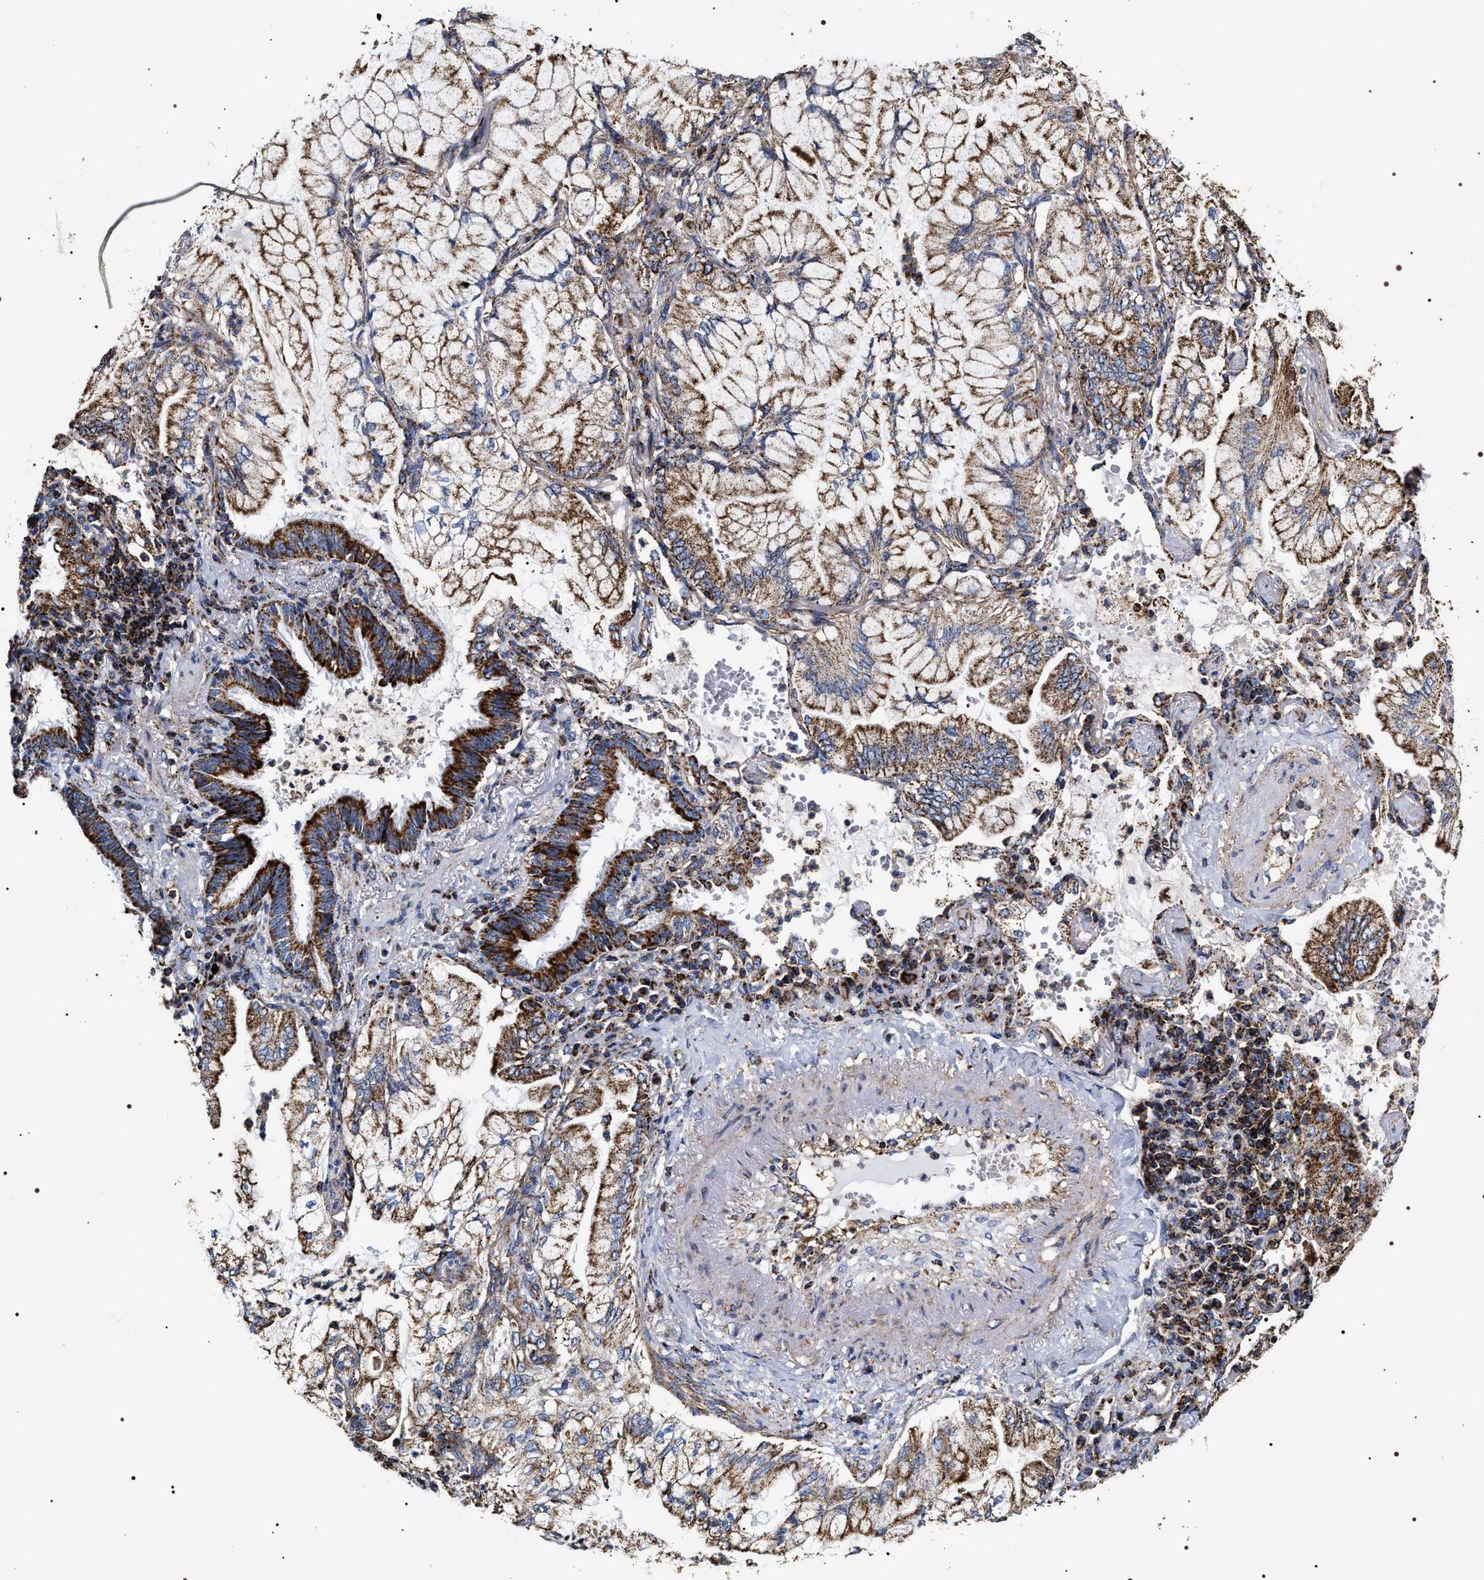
{"staining": {"intensity": "moderate", "quantity": ">75%", "location": "cytoplasmic/membranous"}, "tissue": "lung cancer", "cell_type": "Tumor cells", "image_type": "cancer", "snomed": [{"axis": "morphology", "description": "Adenocarcinoma, NOS"}, {"axis": "topography", "description": "Lung"}], "caption": "Approximately >75% of tumor cells in human lung adenocarcinoma demonstrate moderate cytoplasmic/membranous protein expression as visualized by brown immunohistochemical staining.", "gene": "COG5", "patient": {"sex": "female", "age": 70}}